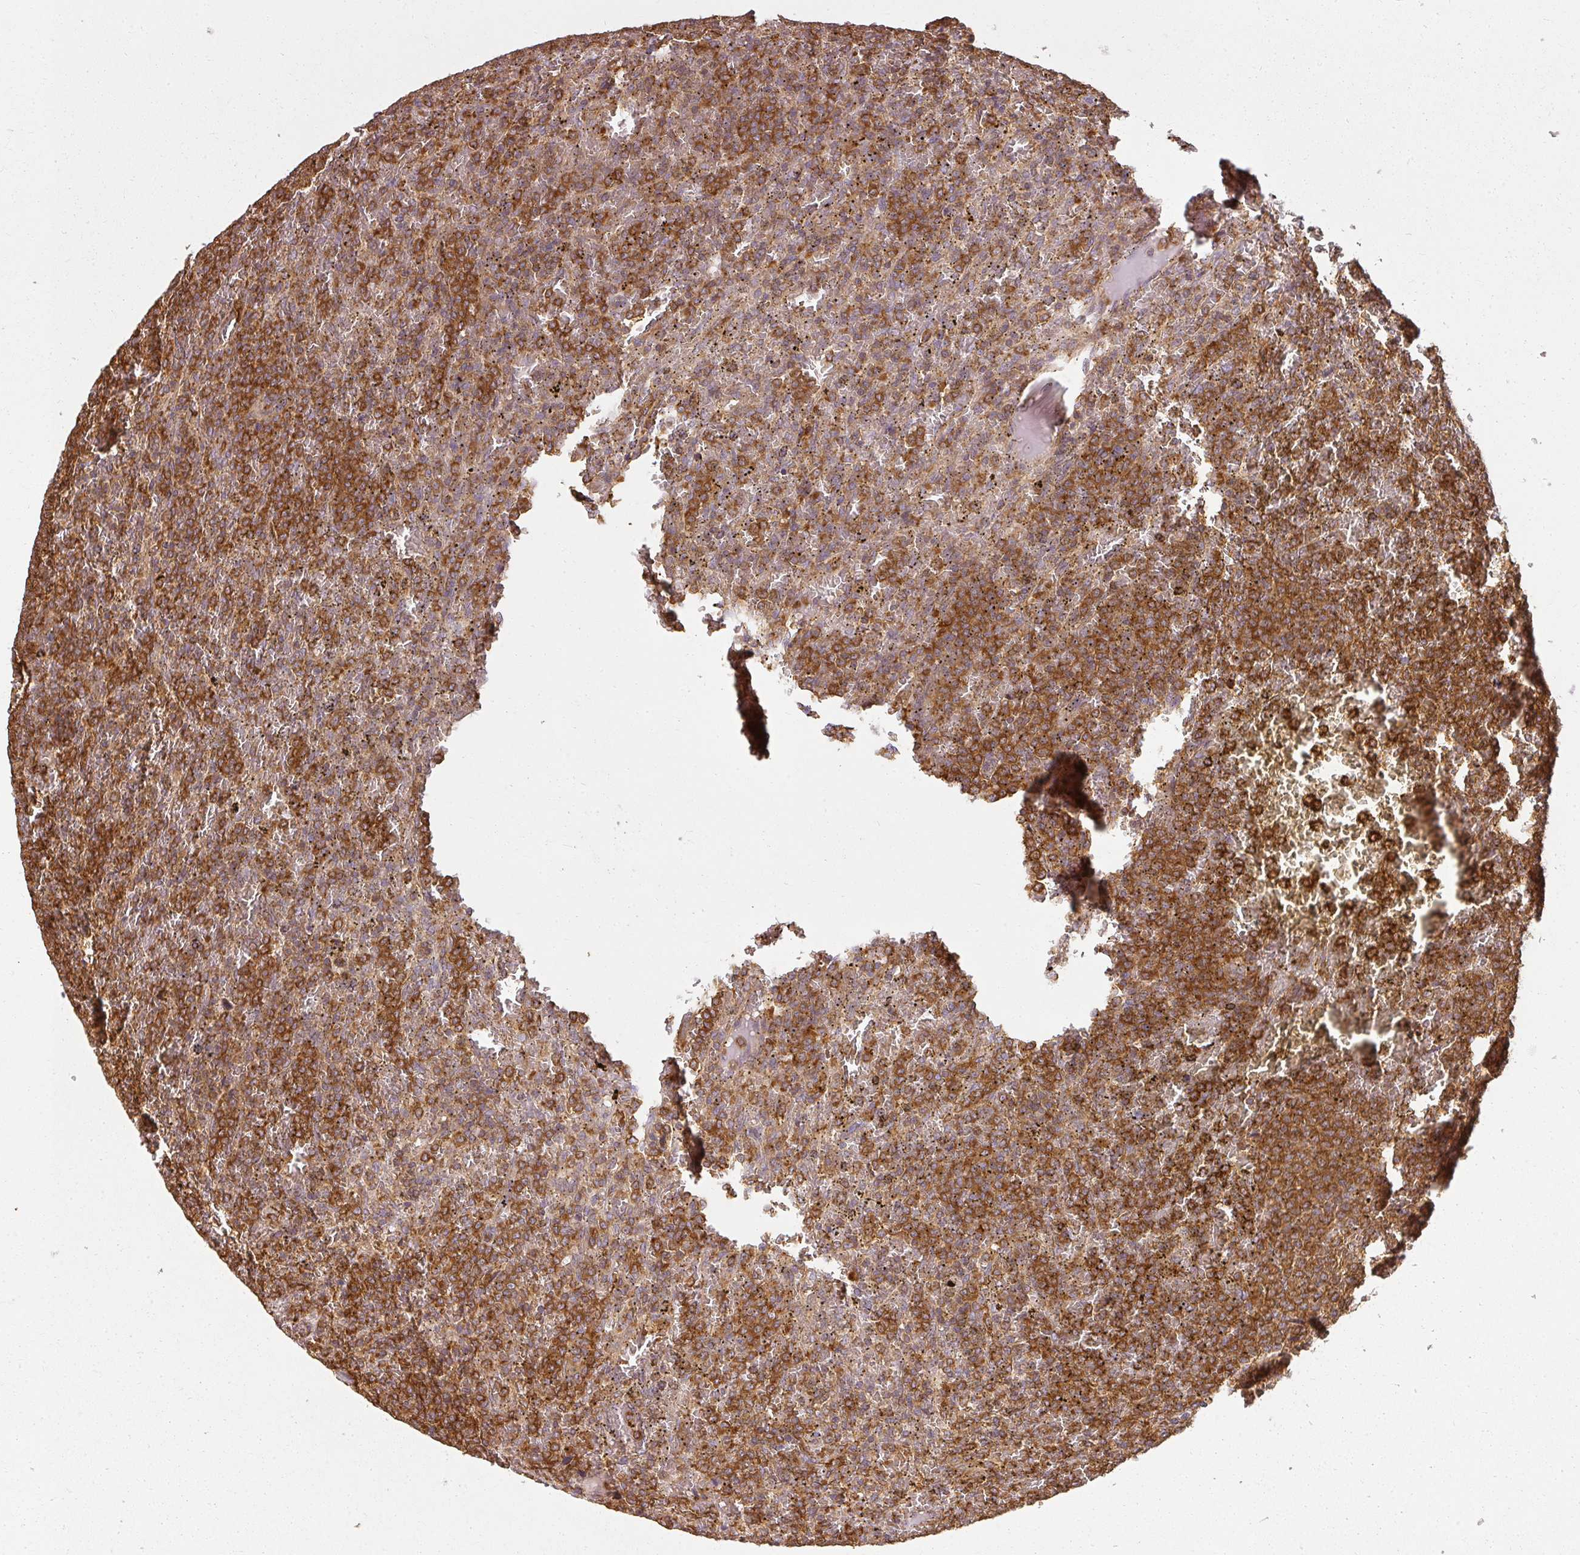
{"staining": {"intensity": "strong", "quantity": ">75%", "location": "cytoplasmic/membranous"}, "tissue": "lymphoma", "cell_type": "Tumor cells", "image_type": "cancer", "snomed": [{"axis": "morphology", "description": "Malignant lymphoma, non-Hodgkin's type, Low grade"}, {"axis": "topography", "description": "Spleen"}], "caption": "Malignant lymphoma, non-Hodgkin's type (low-grade) was stained to show a protein in brown. There is high levels of strong cytoplasmic/membranous positivity in approximately >75% of tumor cells.", "gene": "RPL24", "patient": {"sex": "male", "age": 60}}